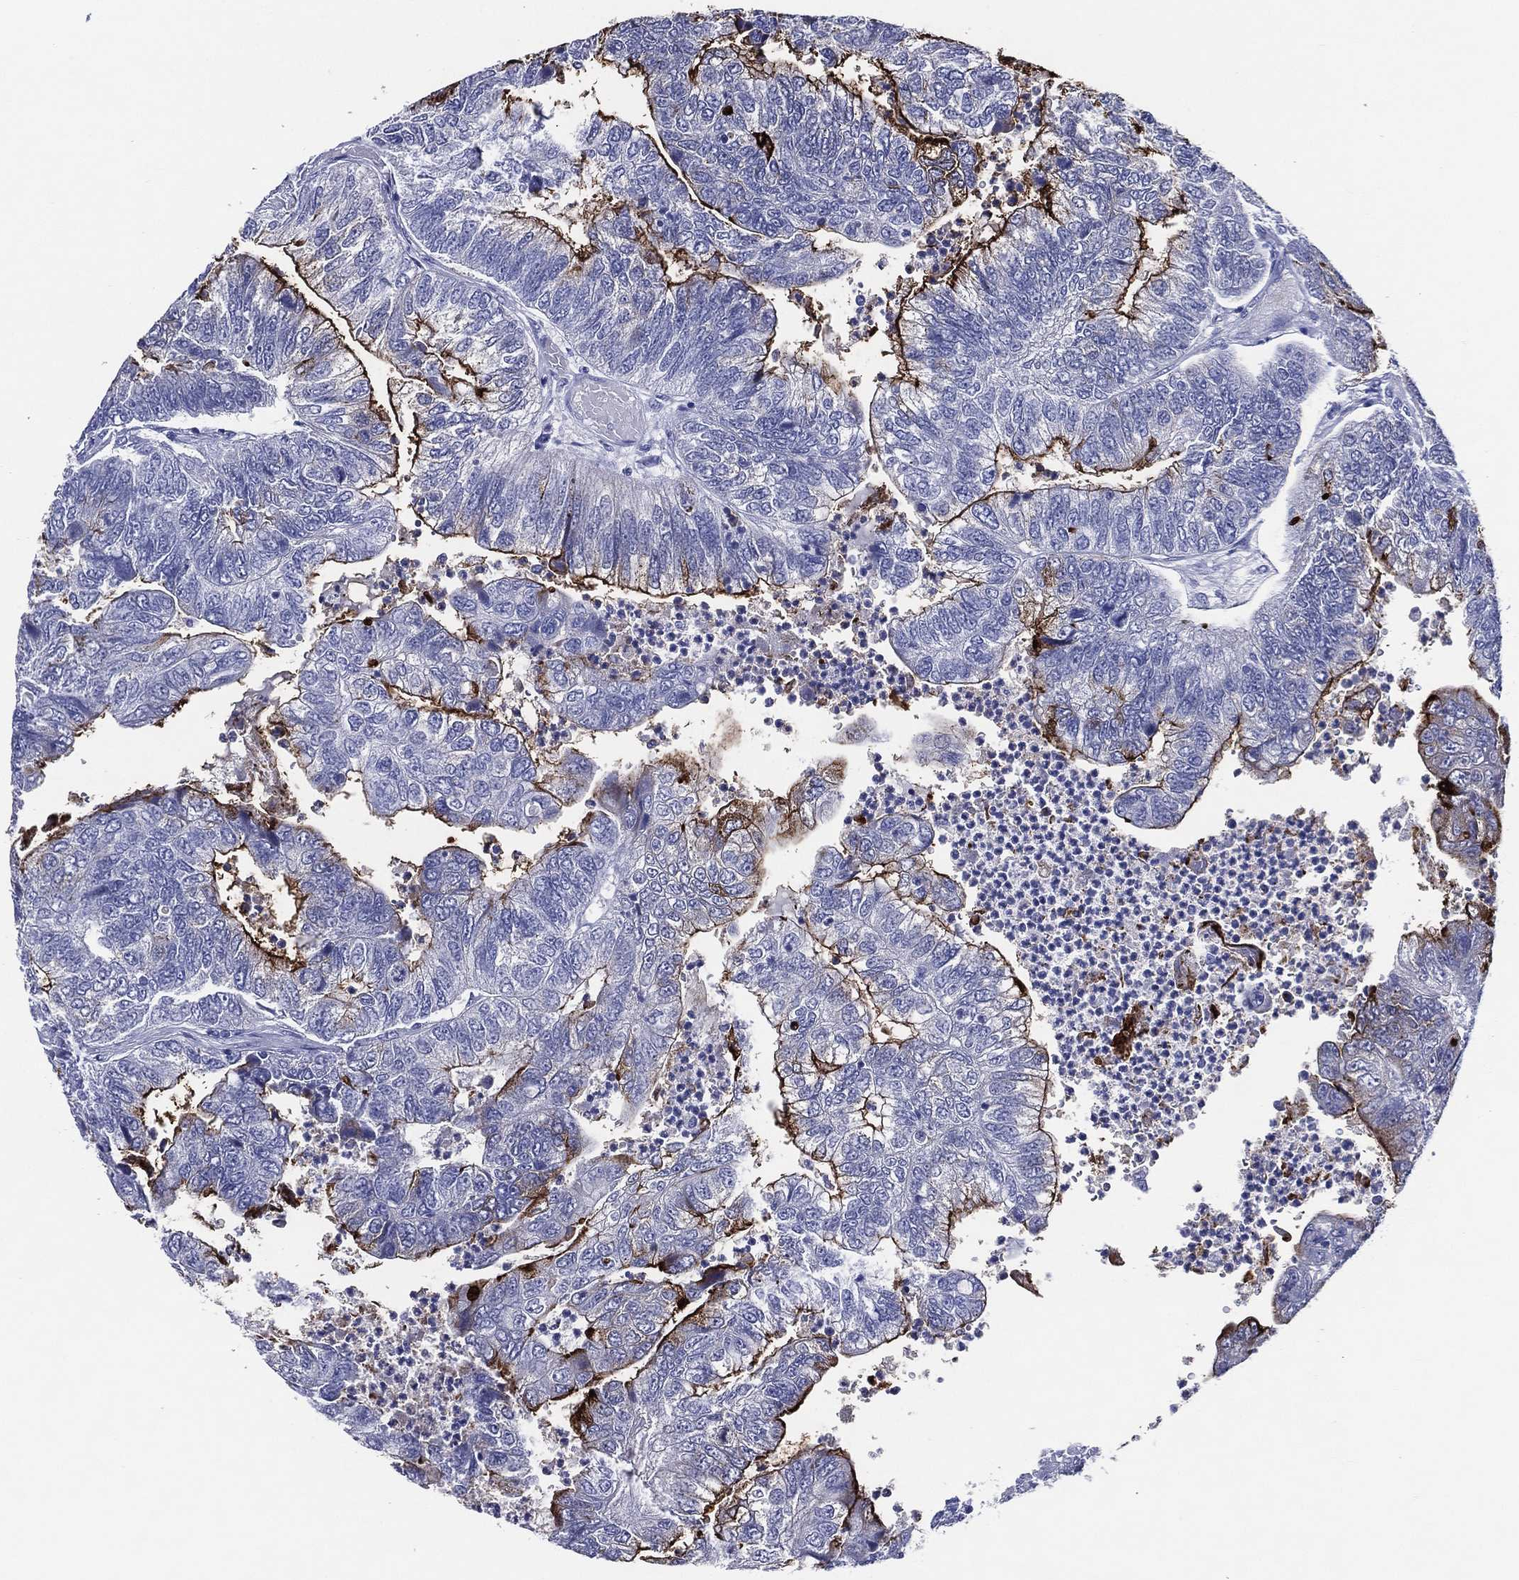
{"staining": {"intensity": "strong", "quantity": "<25%", "location": "cytoplasmic/membranous"}, "tissue": "colorectal cancer", "cell_type": "Tumor cells", "image_type": "cancer", "snomed": [{"axis": "morphology", "description": "Adenocarcinoma, NOS"}, {"axis": "topography", "description": "Colon"}], "caption": "Protein staining of colorectal cancer tissue reveals strong cytoplasmic/membranous positivity in about <25% of tumor cells.", "gene": "ACE2", "patient": {"sex": "female", "age": 67}}